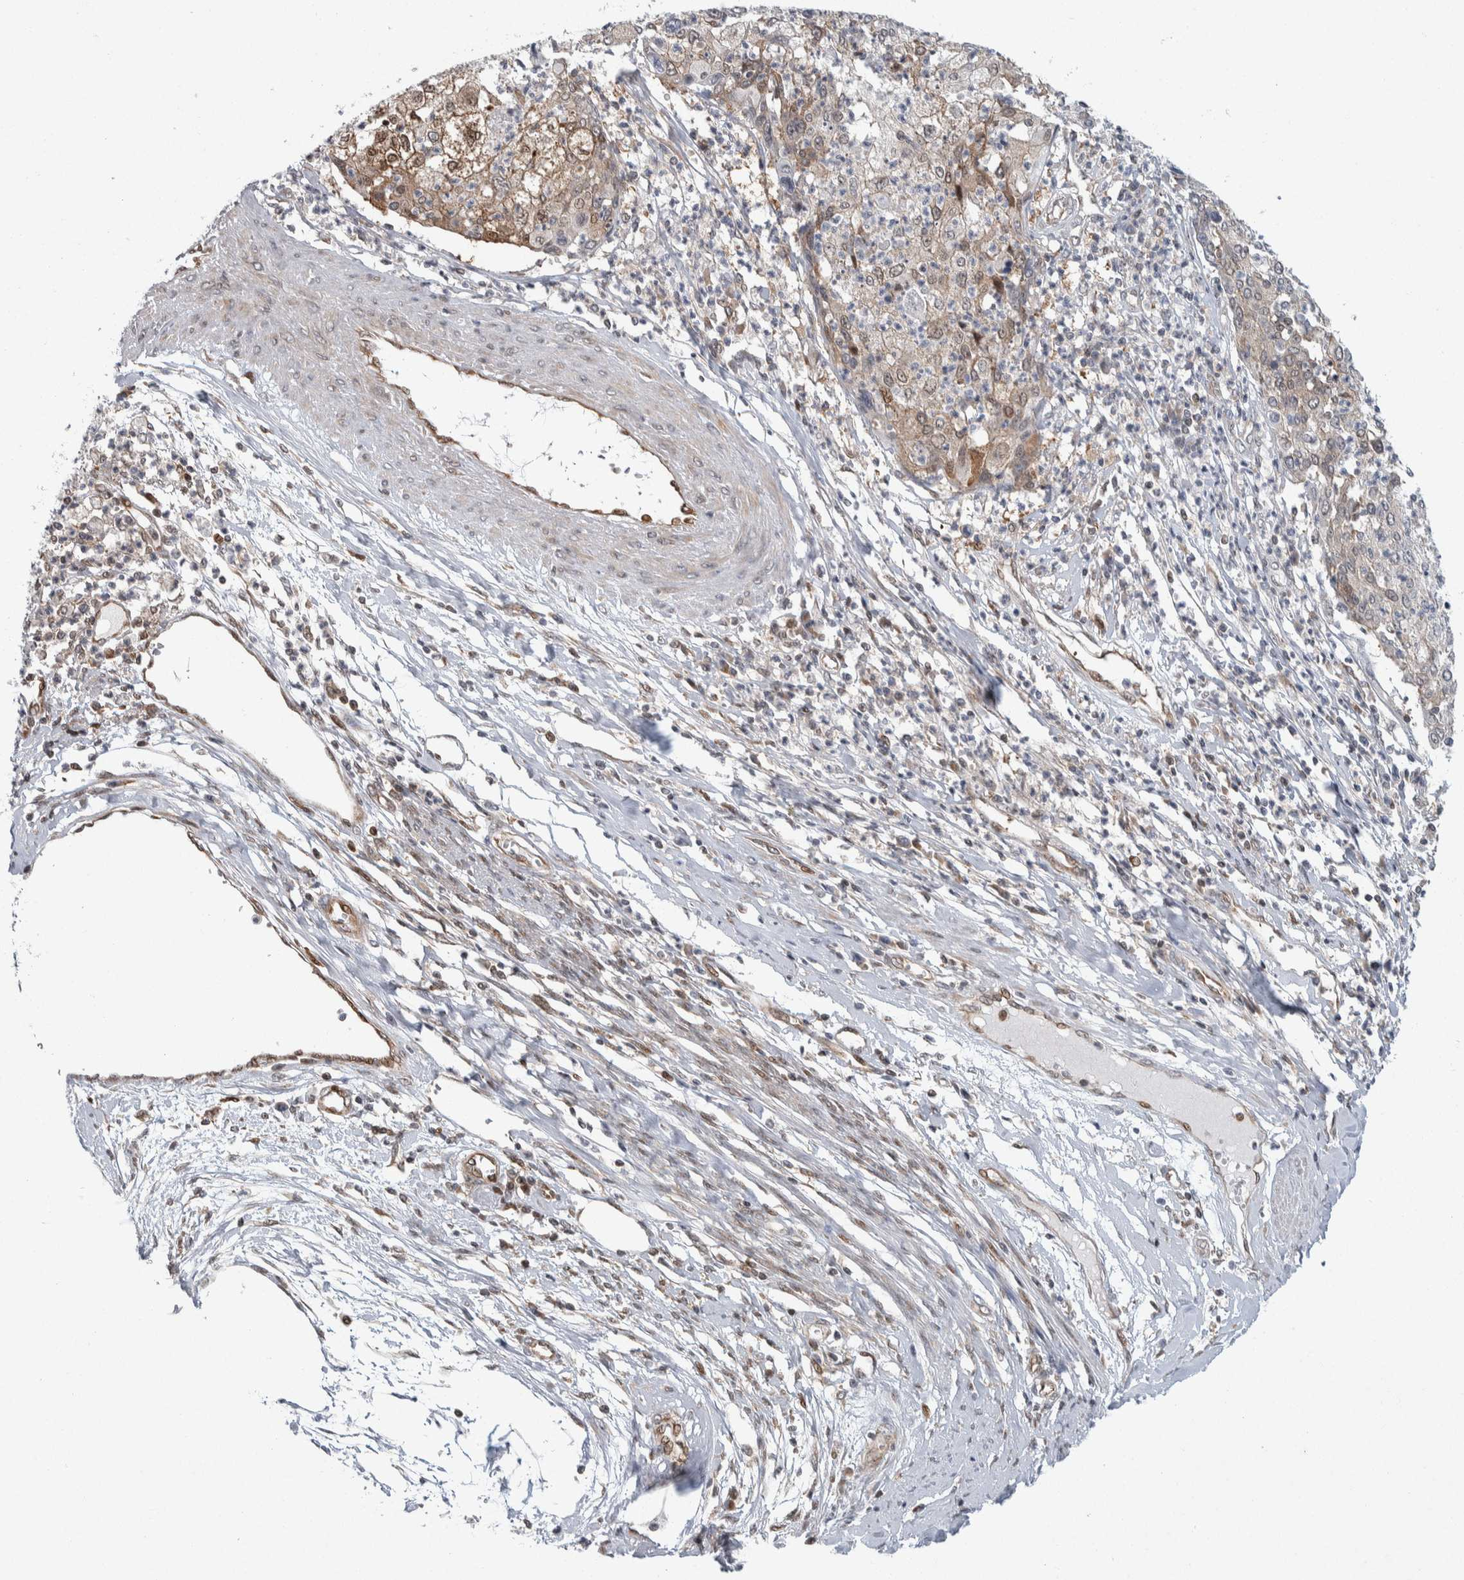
{"staining": {"intensity": "weak", "quantity": "<25%", "location": "cytoplasmic/membranous,nuclear"}, "tissue": "cervical cancer", "cell_type": "Tumor cells", "image_type": "cancer", "snomed": [{"axis": "morphology", "description": "Squamous cell carcinoma, NOS"}, {"axis": "topography", "description": "Cervix"}], "caption": "Protein analysis of cervical cancer (squamous cell carcinoma) reveals no significant expression in tumor cells.", "gene": "PTPA", "patient": {"sex": "female", "age": 40}}